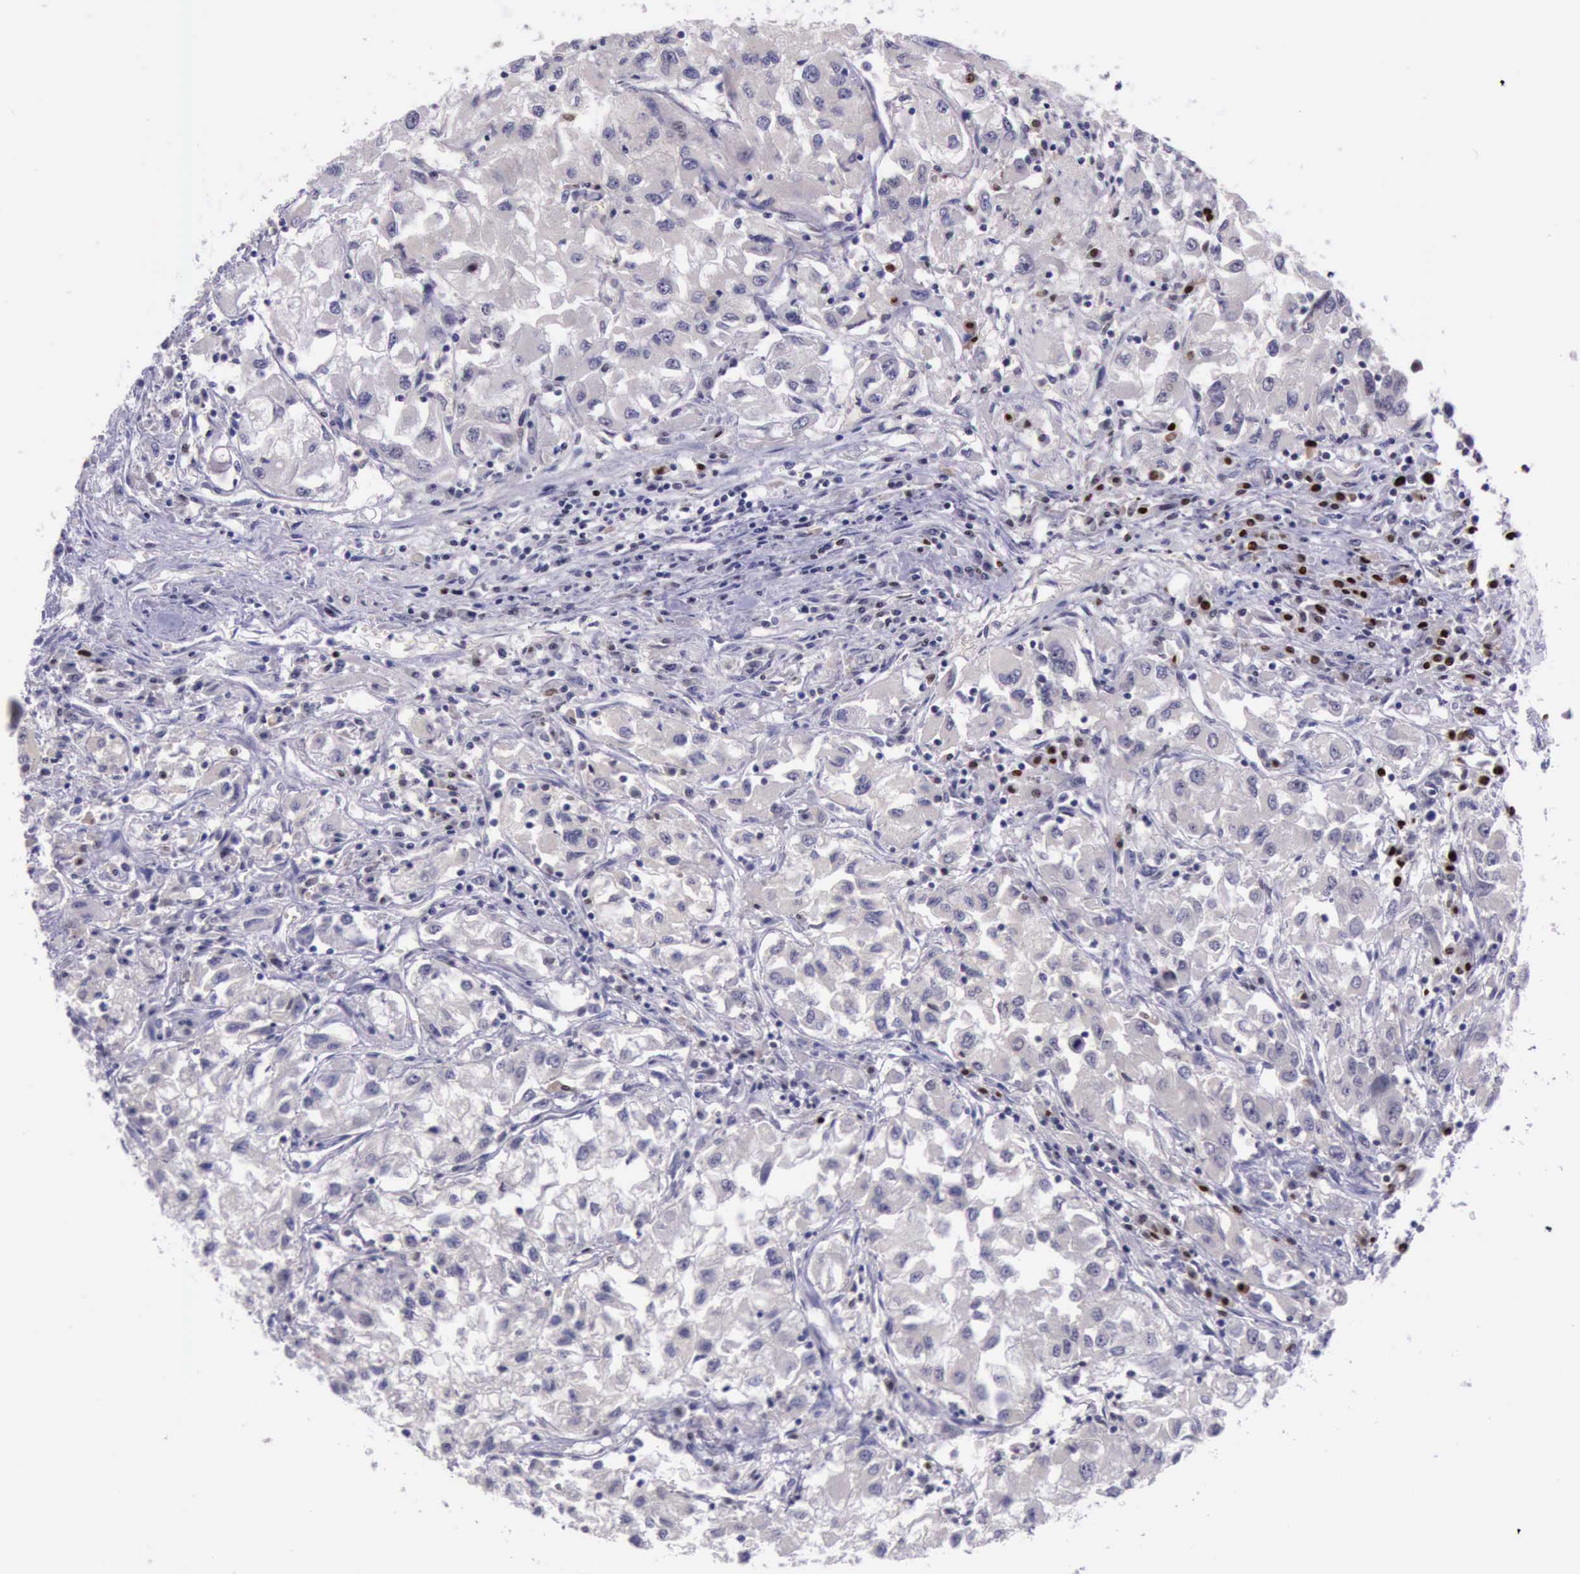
{"staining": {"intensity": "strong", "quantity": "<25%", "location": "nuclear"}, "tissue": "renal cancer", "cell_type": "Tumor cells", "image_type": "cancer", "snomed": [{"axis": "morphology", "description": "Adenocarcinoma, NOS"}, {"axis": "topography", "description": "Kidney"}], "caption": "A medium amount of strong nuclear expression is appreciated in about <25% of tumor cells in renal cancer (adenocarcinoma) tissue. Using DAB (brown) and hematoxylin (blue) stains, captured at high magnification using brightfield microscopy.", "gene": "PARP1", "patient": {"sex": "male", "age": 59}}